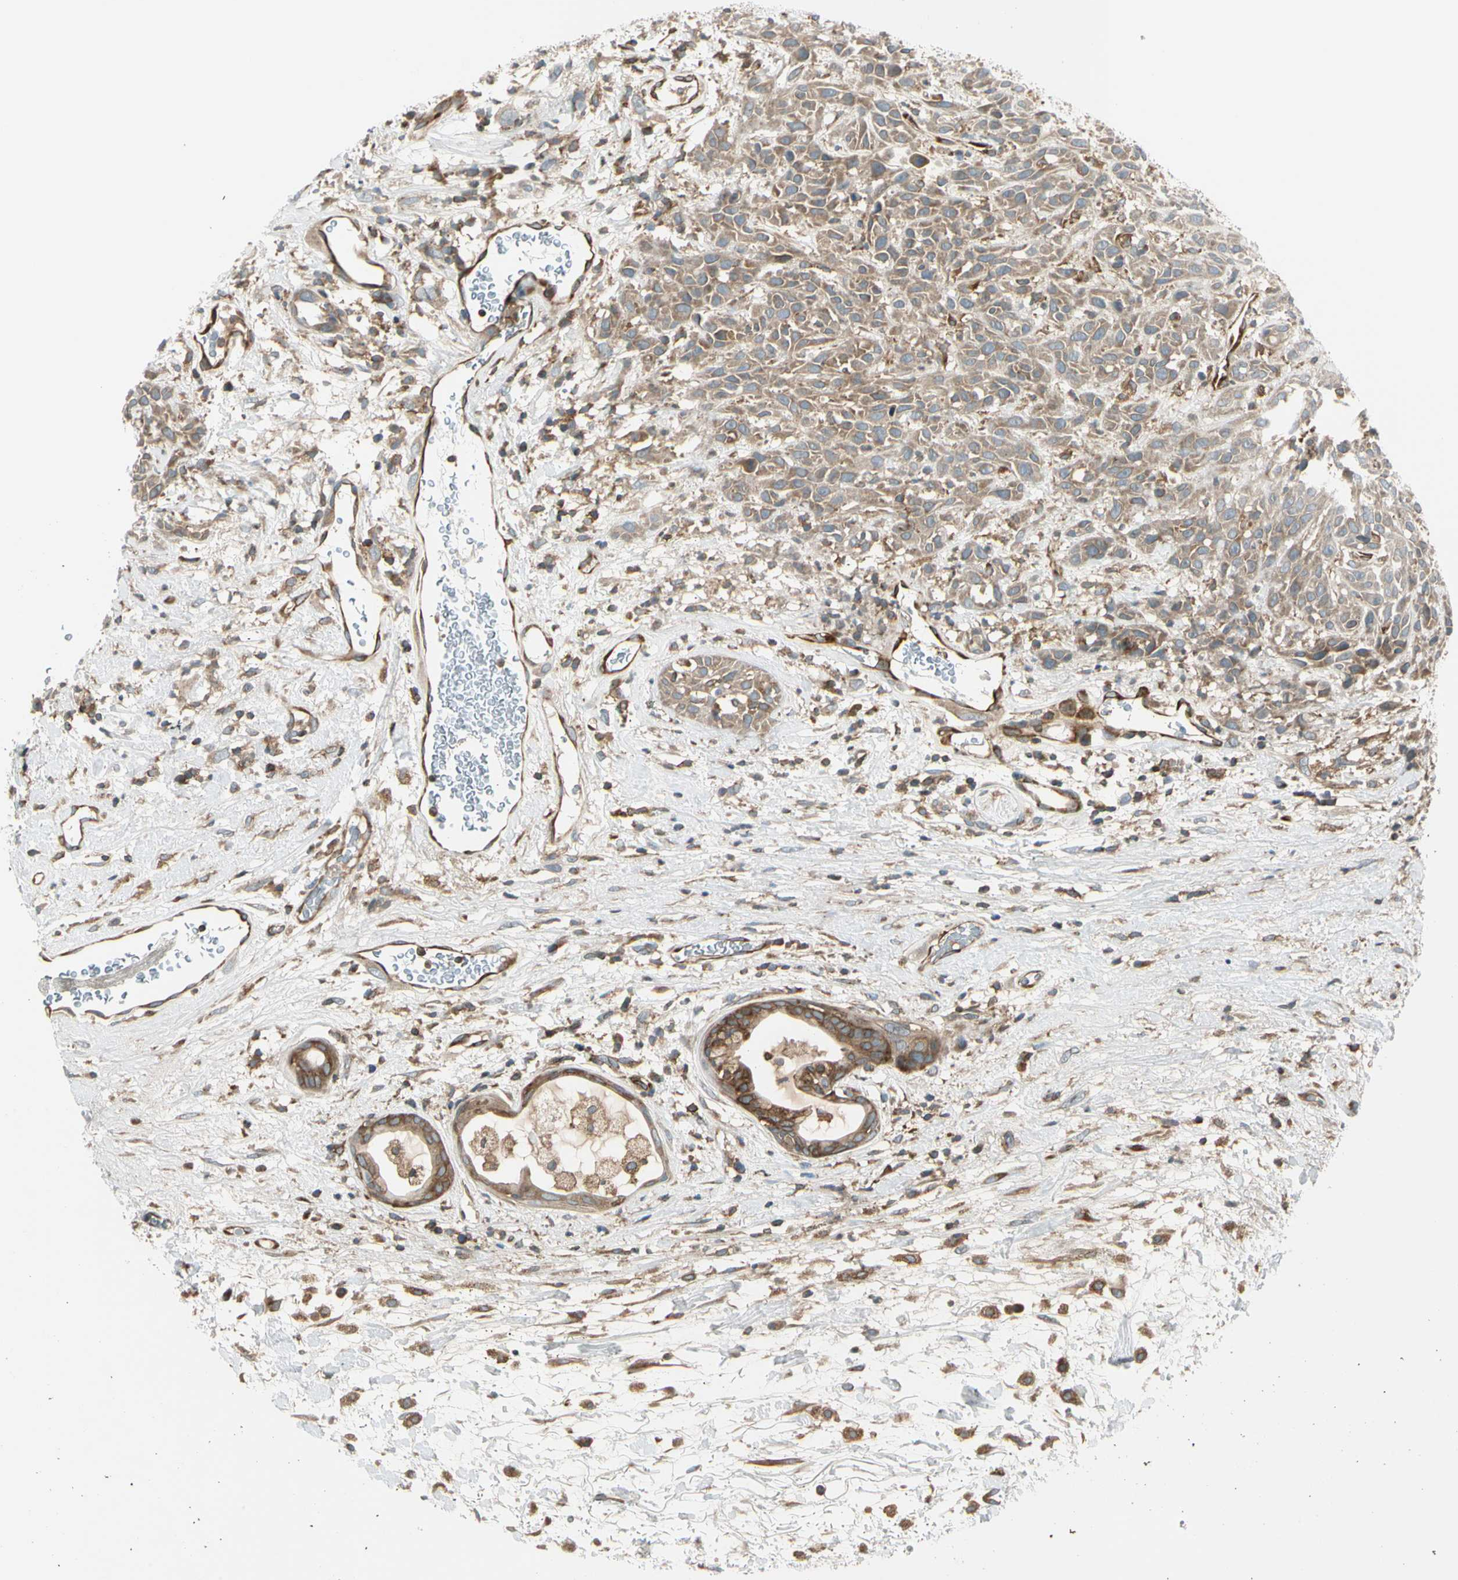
{"staining": {"intensity": "weak", "quantity": ">75%", "location": "cytoplasmic/membranous"}, "tissue": "head and neck cancer", "cell_type": "Tumor cells", "image_type": "cancer", "snomed": [{"axis": "morphology", "description": "Normal tissue, NOS"}, {"axis": "morphology", "description": "Squamous cell carcinoma, NOS"}, {"axis": "topography", "description": "Cartilage tissue"}, {"axis": "topography", "description": "Head-Neck"}], "caption": "Weak cytoplasmic/membranous protein staining is identified in approximately >75% of tumor cells in head and neck cancer. The staining was performed using DAB (3,3'-diaminobenzidine) to visualize the protein expression in brown, while the nuclei were stained in blue with hematoxylin (Magnification: 20x).", "gene": "TRIO", "patient": {"sex": "male", "age": 62}}